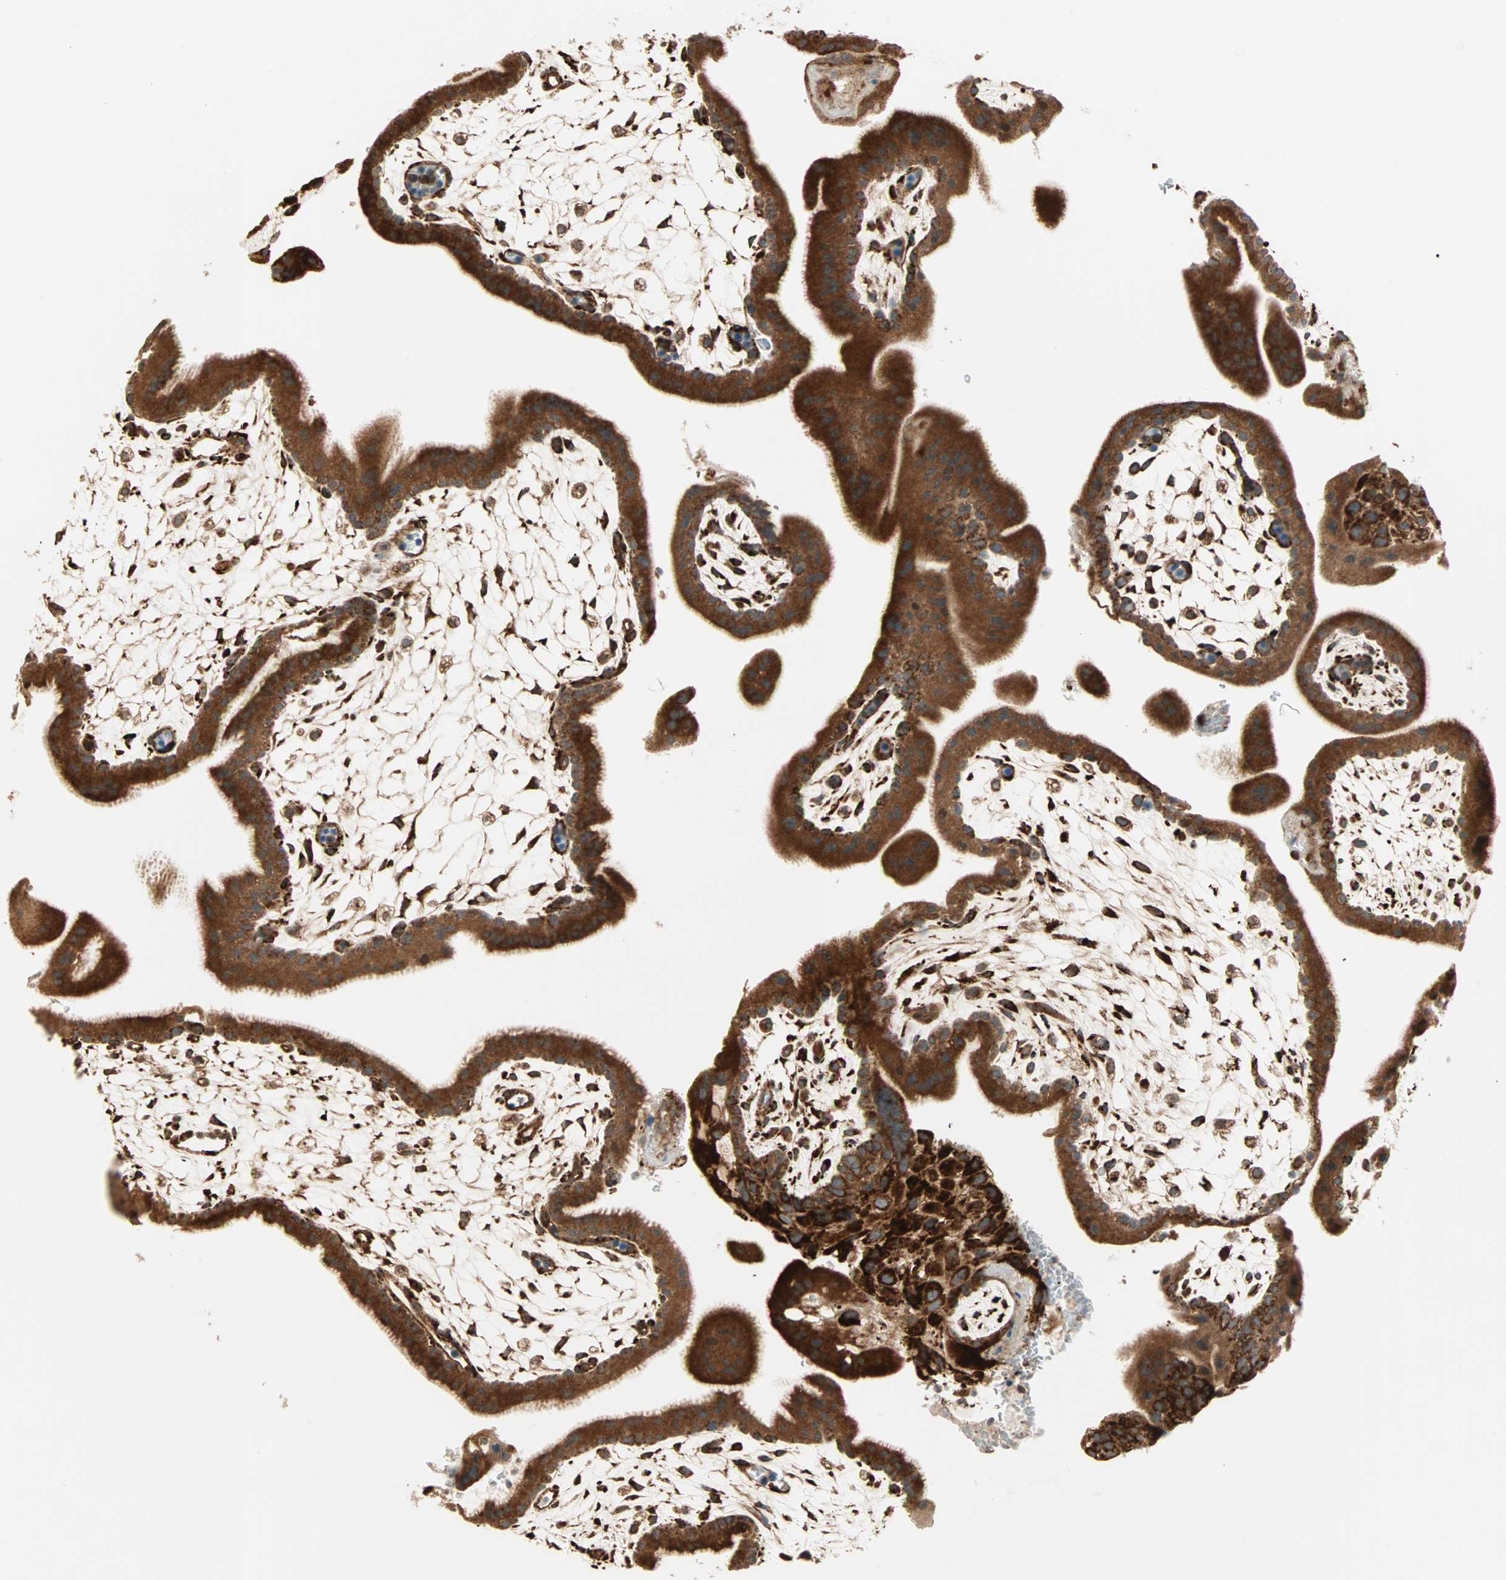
{"staining": {"intensity": "strong", "quantity": ">75%", "location": "cytoplasmic/membranous"}, "tissue": "placenta", "cell_type": "Decidual cells", "image_type": "normal", "snomed": [{"axis": "morphology", "description": "Normal tissue, NOS"}, {"axis": "topography", "description": "Placenta"}], "caption": "Unremarkable placenta shows strong cytoplasmic/membranous staining in about >75% of decidual cells, visualized by immunohistochemistry.", "gene": "P4HA1", "patient": {"sex": "female", "age": 35}}